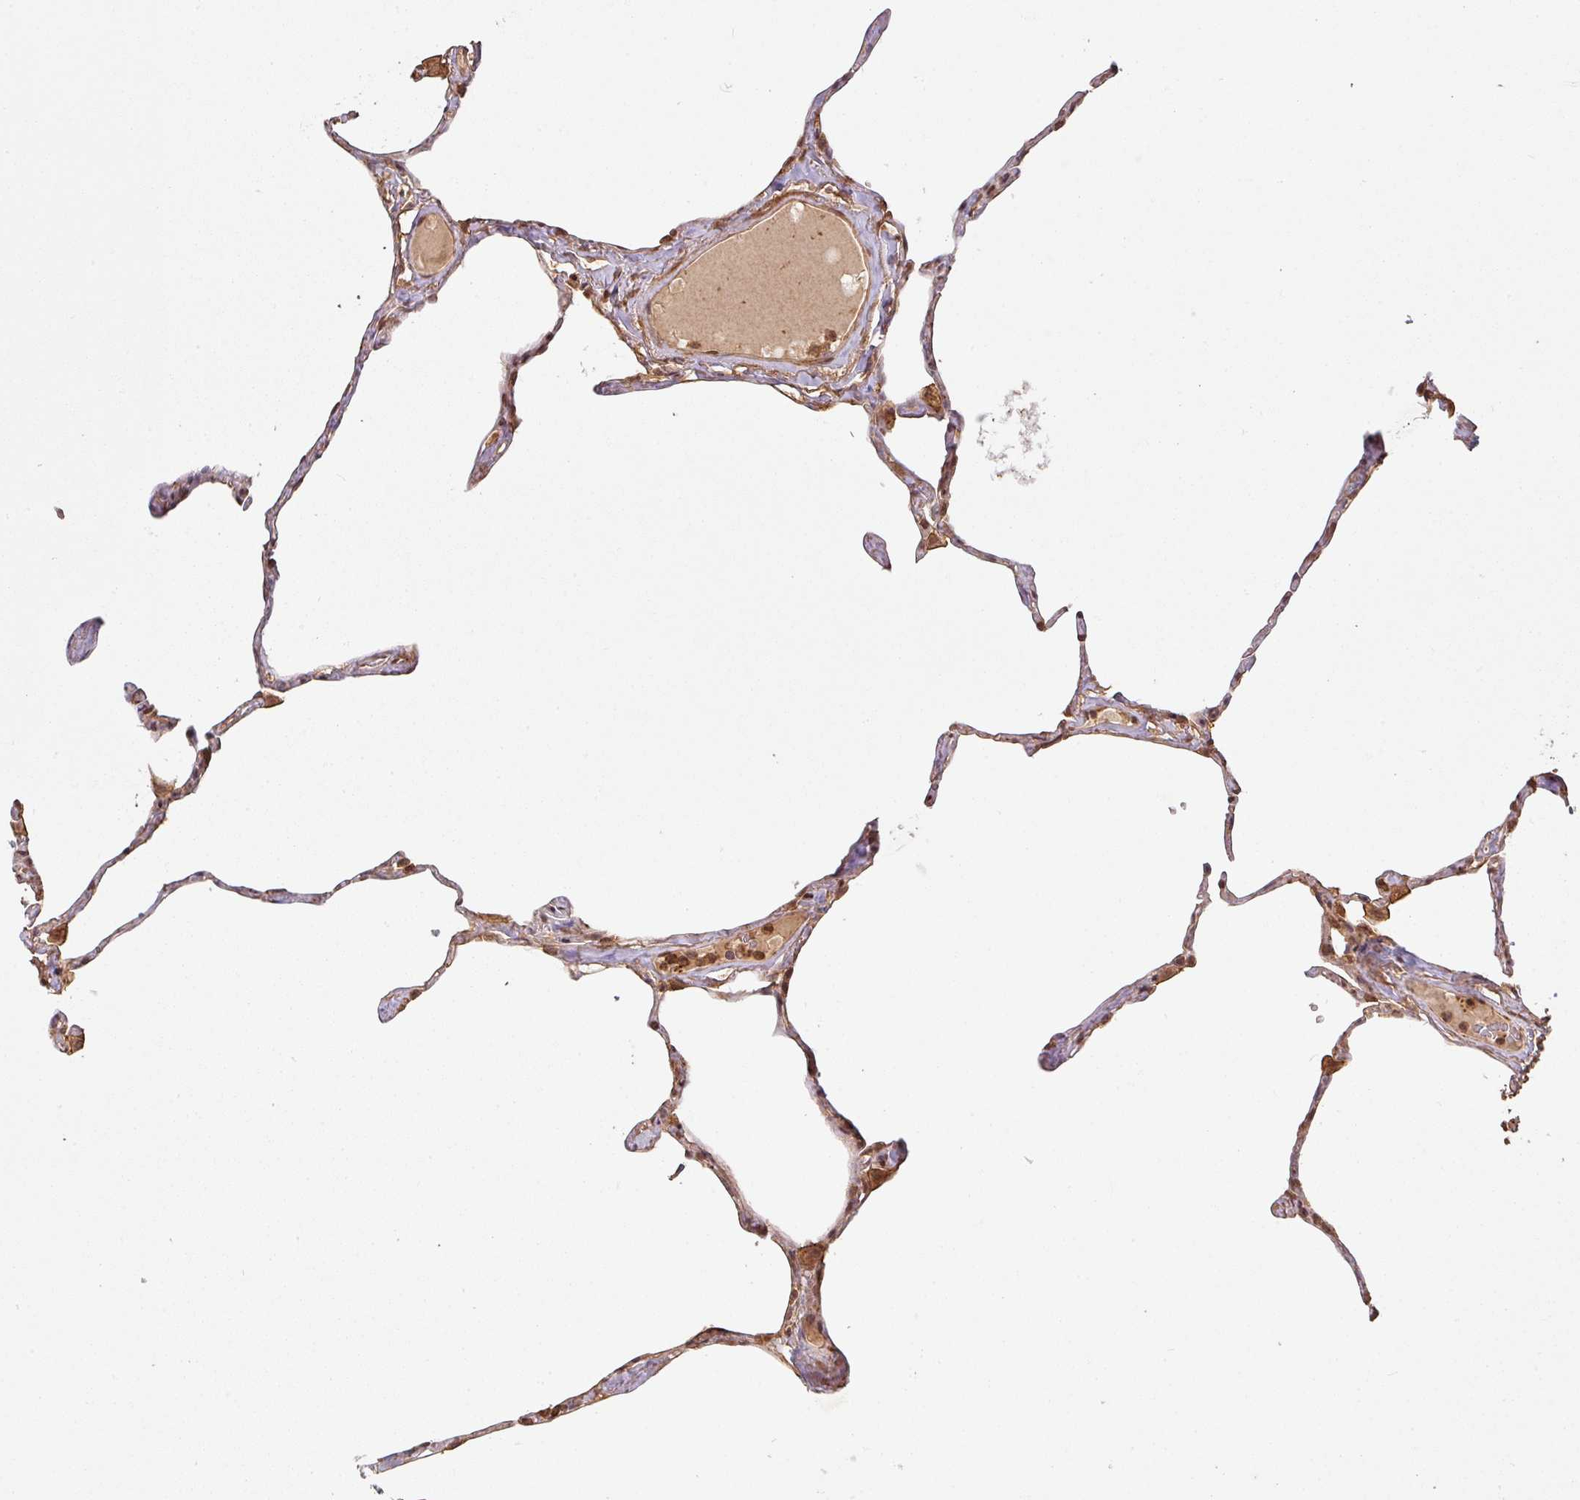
{"staining": {"intensity": "moderate", "quantity": "25%-75%", "location": "cytoplasmic/membranous,nuclear"}, "tissue": "lung", "cell_type": "Alveolar cells", "image_type": "normal", "snomed": [{"axis": "morphology", "description": "Normal tissue, NOS"}, {"axis": "topography", "description": "Lung"}], "caption": "This histopathology image displays unremarkable lung stained with IHC to label a protein in brown. The cytoplasmic/membranous,nuclear of alveolar cells show moderate positivity for the protein. Nuclei are counter-stained blue.", "gene": "ZNF322", "patient": {"sex": "male", "age": 65}}